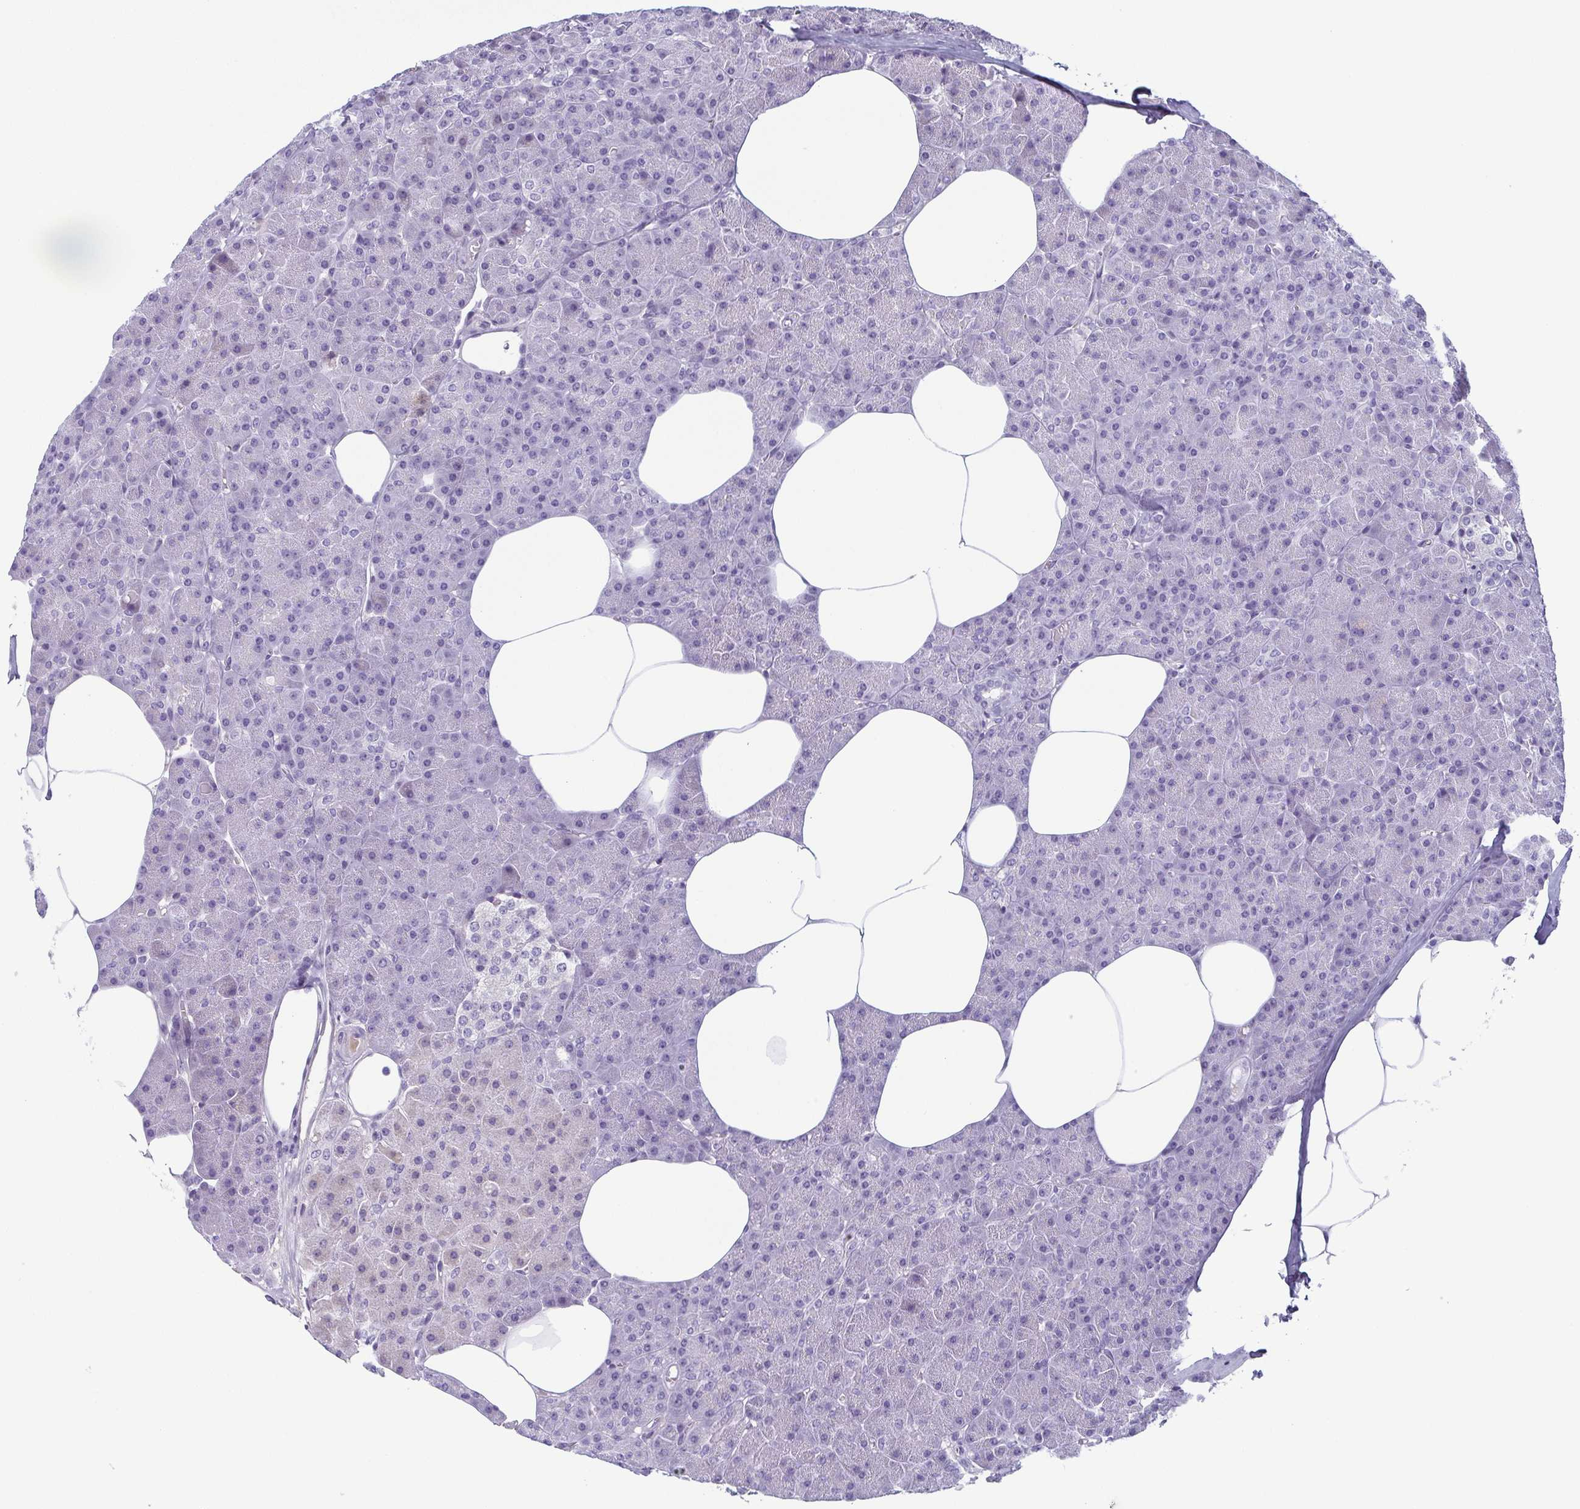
{"staining": {"intensity": "negative", "quantity": "none", "location": "none"}, "tissue": "pancreas", "cell_type": "Exocrine glandular cells", "image_type": "normal", "snomed": [{"axis": "morphology", "description": "Normal tissue, NOS"}, {"axis": "topography", "description": "Pancreas"}], "caption": "This is an immunohistochemistry (IHC) image of benign pancreas. There is no positivity in exocrine glandular cells.", "gene": "ECM1", "patient": {"sex": "female", "age": 45}}